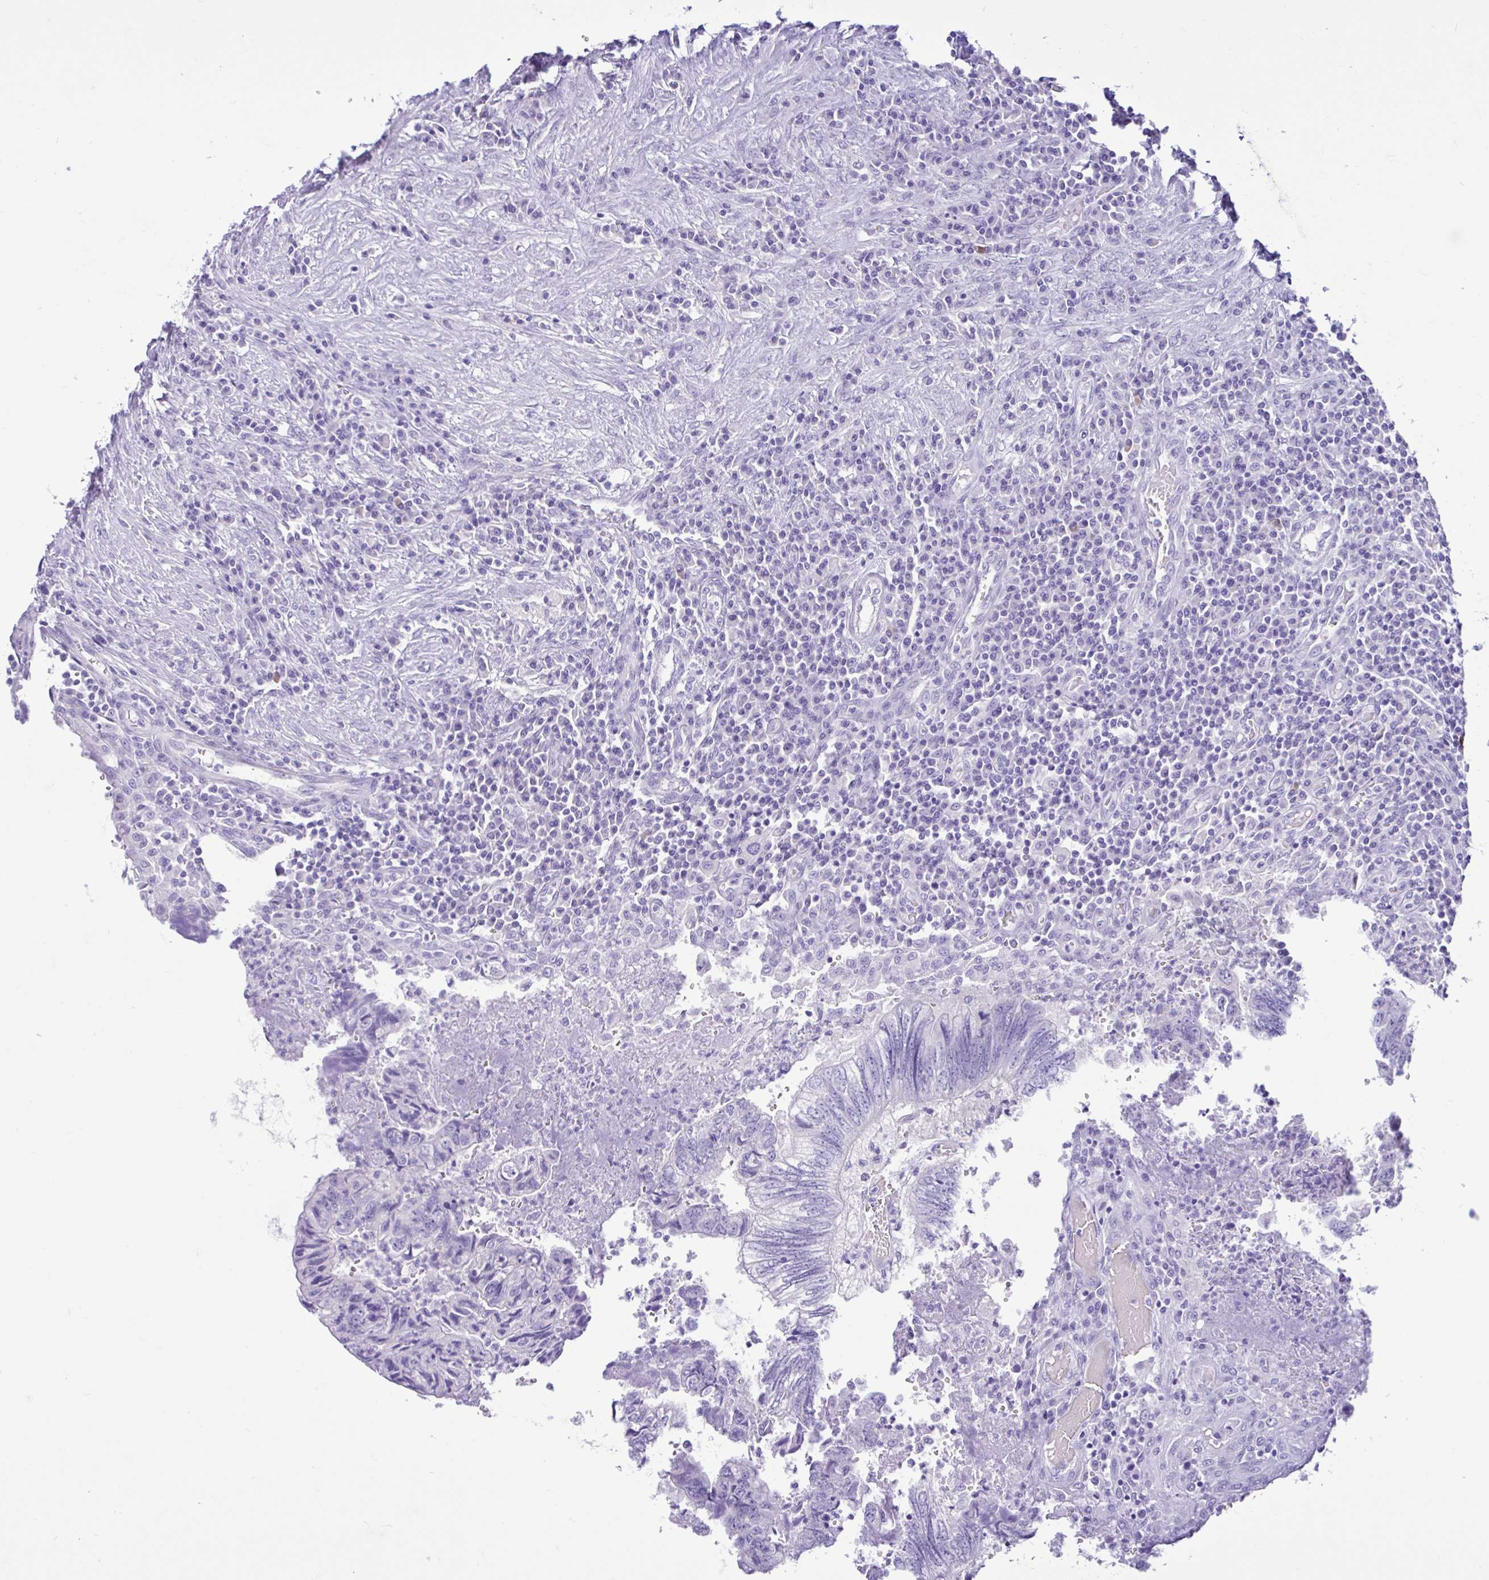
{"staining": {"intensity": "negative", "quantity": "none", "location": "none"}, "tissue": "colorectal cancer", "cell_type": "Tumor cells", "image_type": "cancer", "snomed": [{"axis": "morphology", "description": "Adenocarcinoma, NOS"}, {"axis": "topography", "description": "Colon"}], "caption": "Immunohistochemical staining of human colorectal cancer exhibits no significant staining in tumor cells.", "gene": "CYP19A1", "patient": {"sex": "male", "age": 86}}